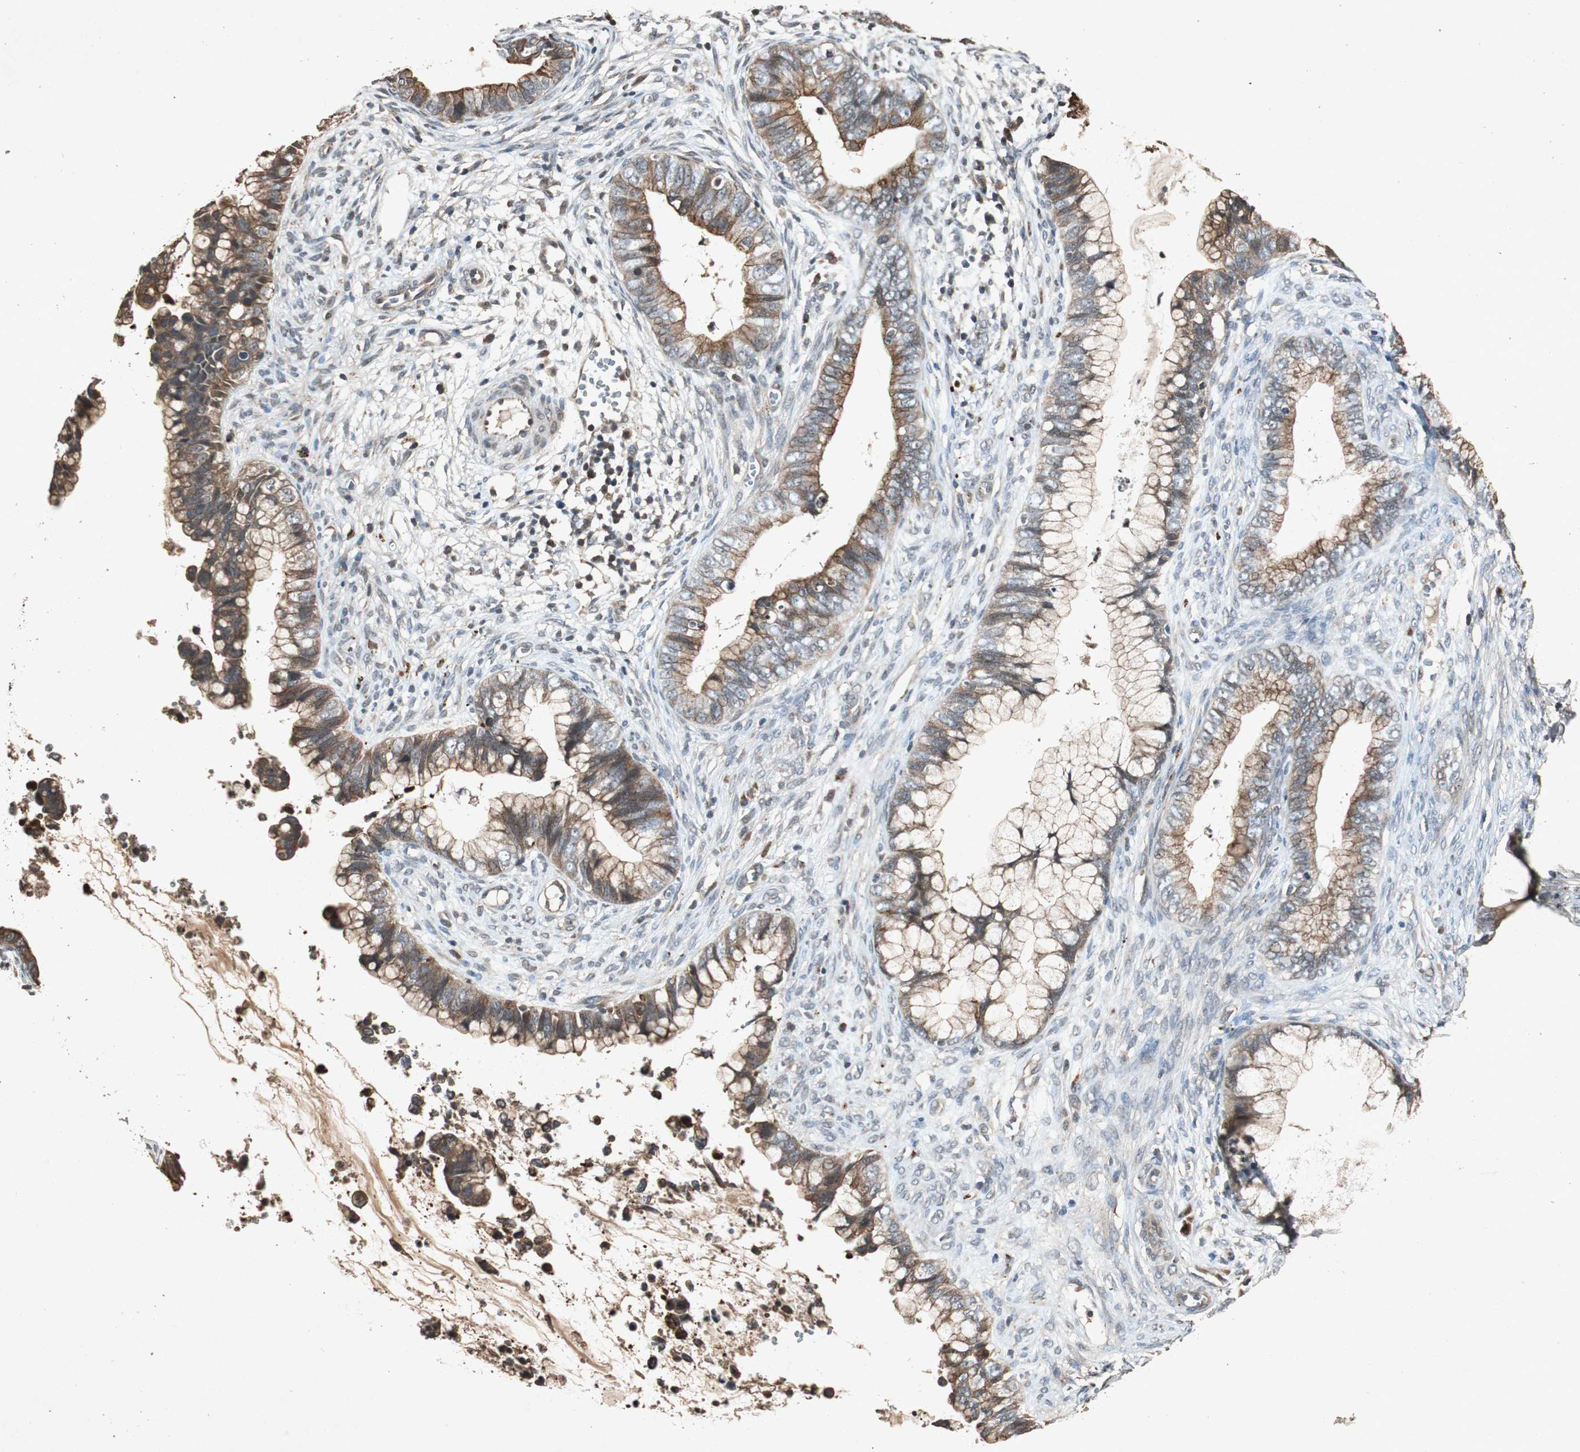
{"staining": {"intensity": "moderate", "quantity": ">75%", "location": "cytoplasmic/membranous"}, "tissue": "cervical cancer", "cell_type": "Tumor cells", "image_type": "cancer", "snomed": [{"axis": "morphology", "description": "Adenocarcinoma, NOS"}, {"axis": "topography", "description": "Cervix"}], "caption": "Adenocarcinoma (cervical) stained for a protein demonstrates moderate cytoplasmic/membranous positivity in tumor cells. (IHC, brightfield microscopy, high magnification).", "gene": "SLIT2", "patient": {"sex": "female", "age": 44}}